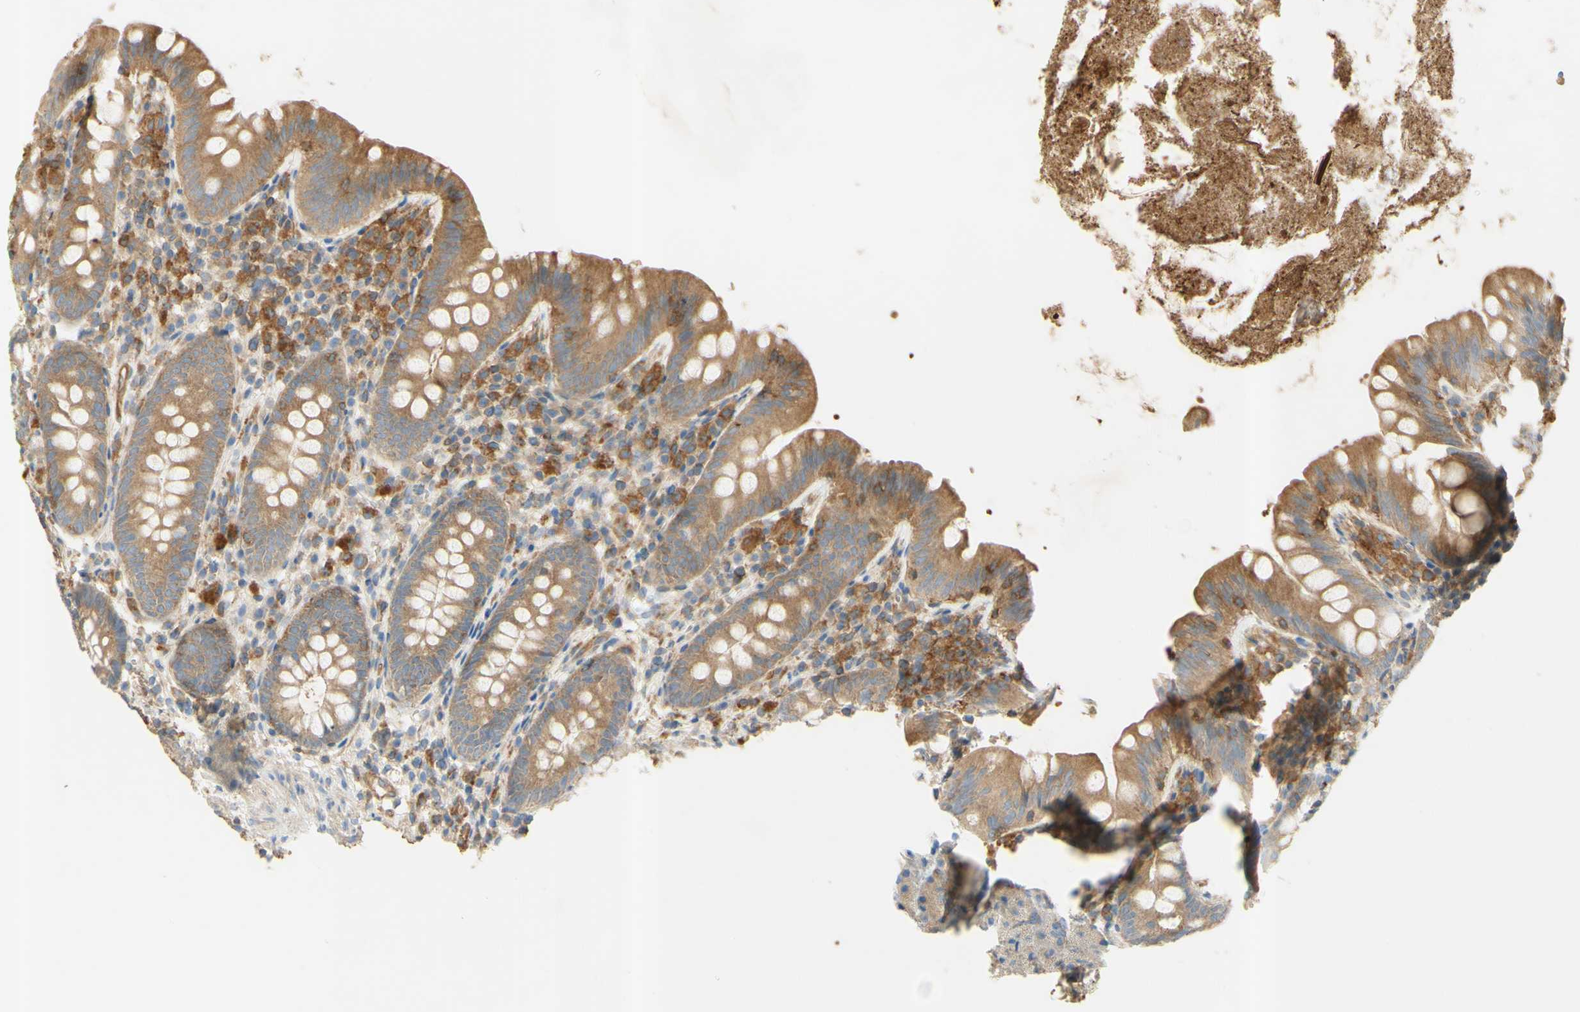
{"staining": {"intensity": "moderate", "quantity": ">75%", "location": "cytoplasmic/membranous"}, "tissue": "appendix", "cell_type": "Glandular cells", "image_type": "normal", "snomed": [{"axis": "morphology", "description": "Normal tissue, NOS"}, {"axis": "topography", "description": "Appendix"}], "caption": "An IHC image of normal tissue is shown. Protein staining in brown labels moderate cytoplasmic/membranous positivity in appendix within glandular cells. (brown staining indicates protein expression, while blue staining denotes nuclei).", "gene": "IKBKG", "patient": {"sex": "male", "age": 52}}